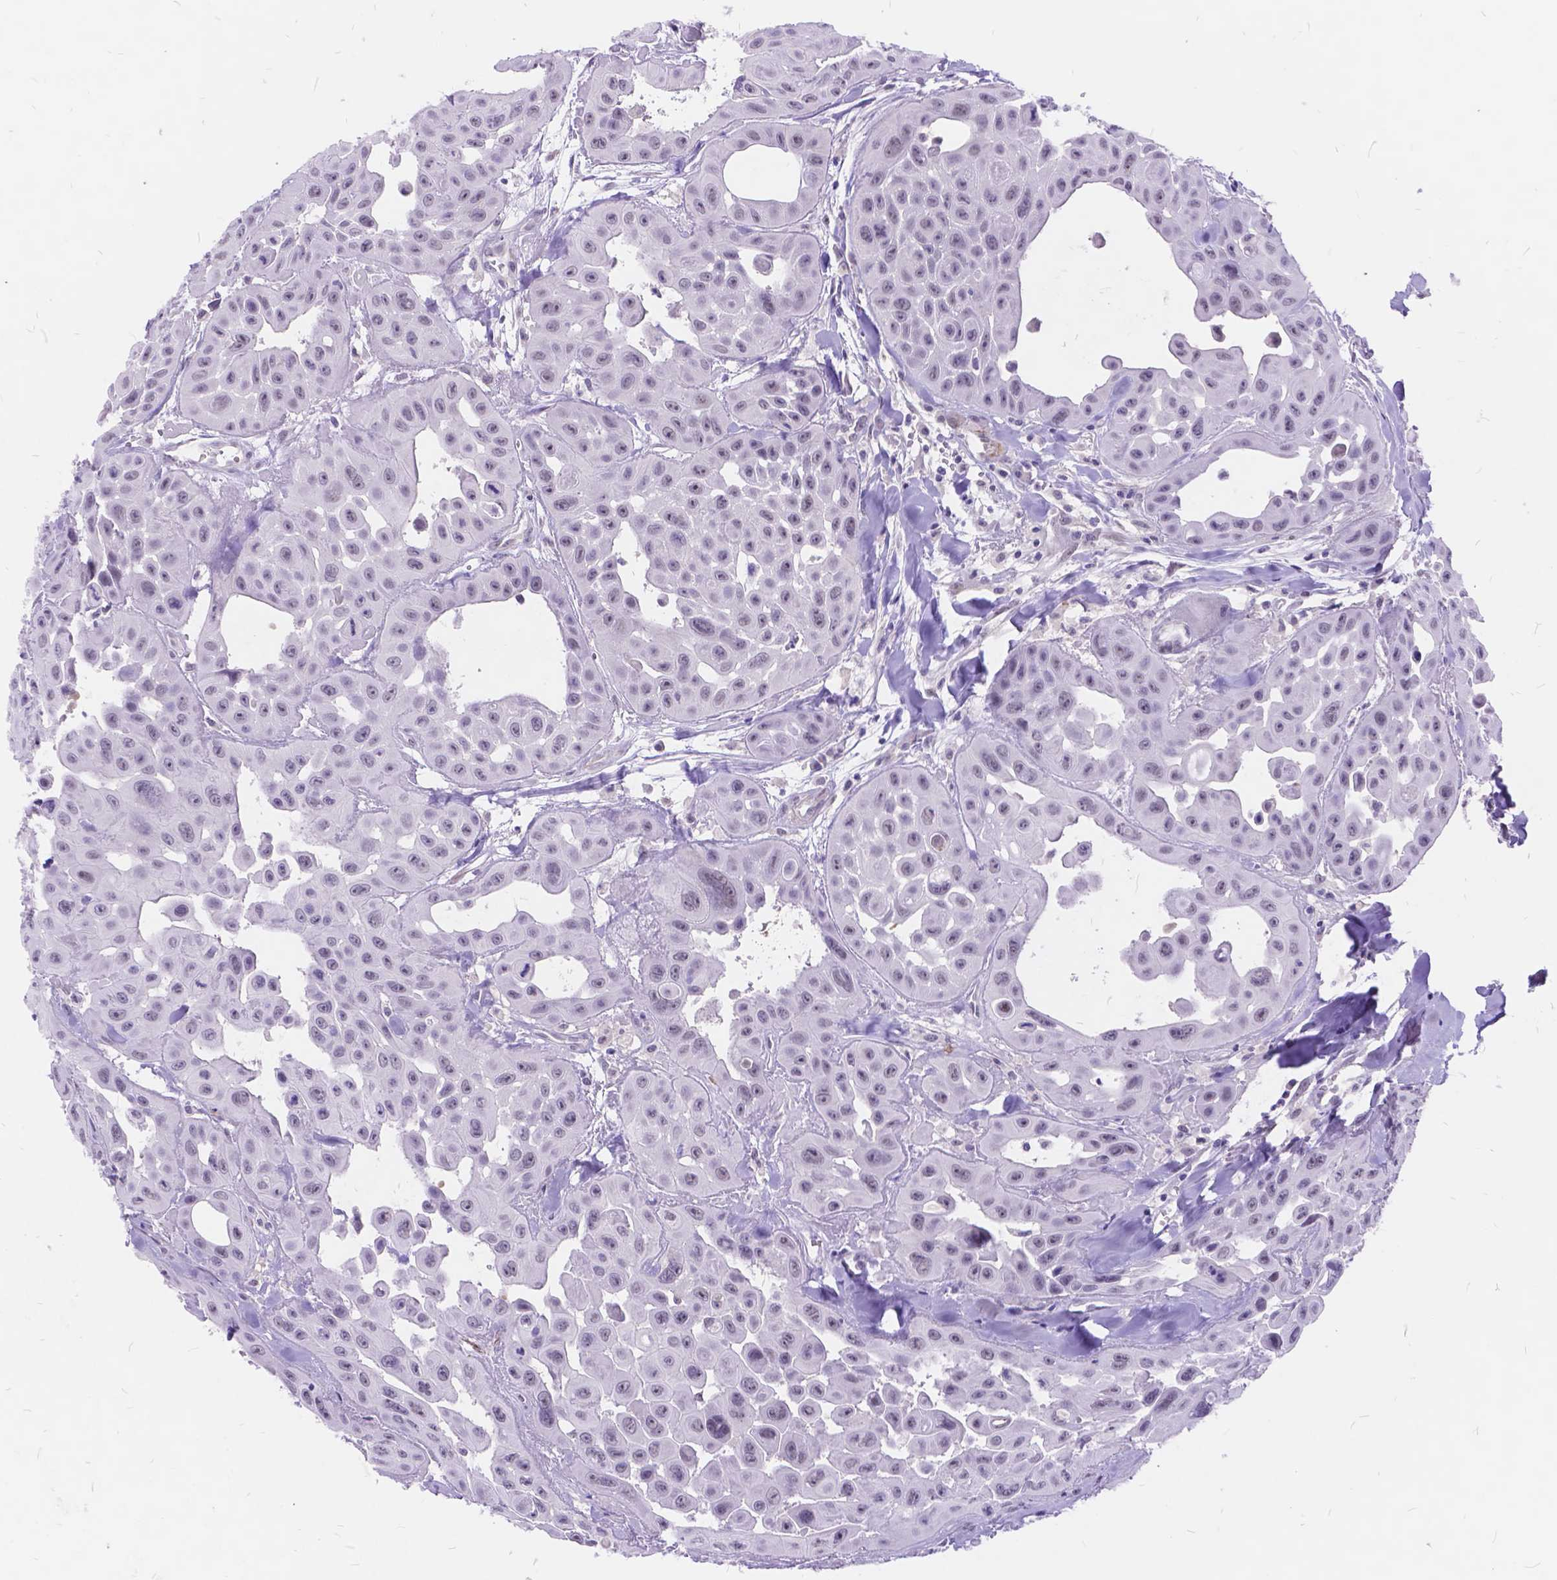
{"staining": {"intensity": "negative", "quantity": "none", "location": "none"}, "tissue": "head and neck cancer", "cell_type": "Tumor cells", "image_type": "cancer", "snomed": [{"axis": "morphology", "description": "Adenocarcinoma, NOS"}, {"axis": "topography", "description": "Head-Neck"}], "caption": "An immunohistochemistry micrograph of head and neck adenocarcinoma is shown. There is no staining in tumor cells of head and neck adenocarcinoma. (DAB immunohistochemistry with hematoxylin counter stain).", "gene": "MAN2C1", "patient": {"sex": "male", "age": 73}}